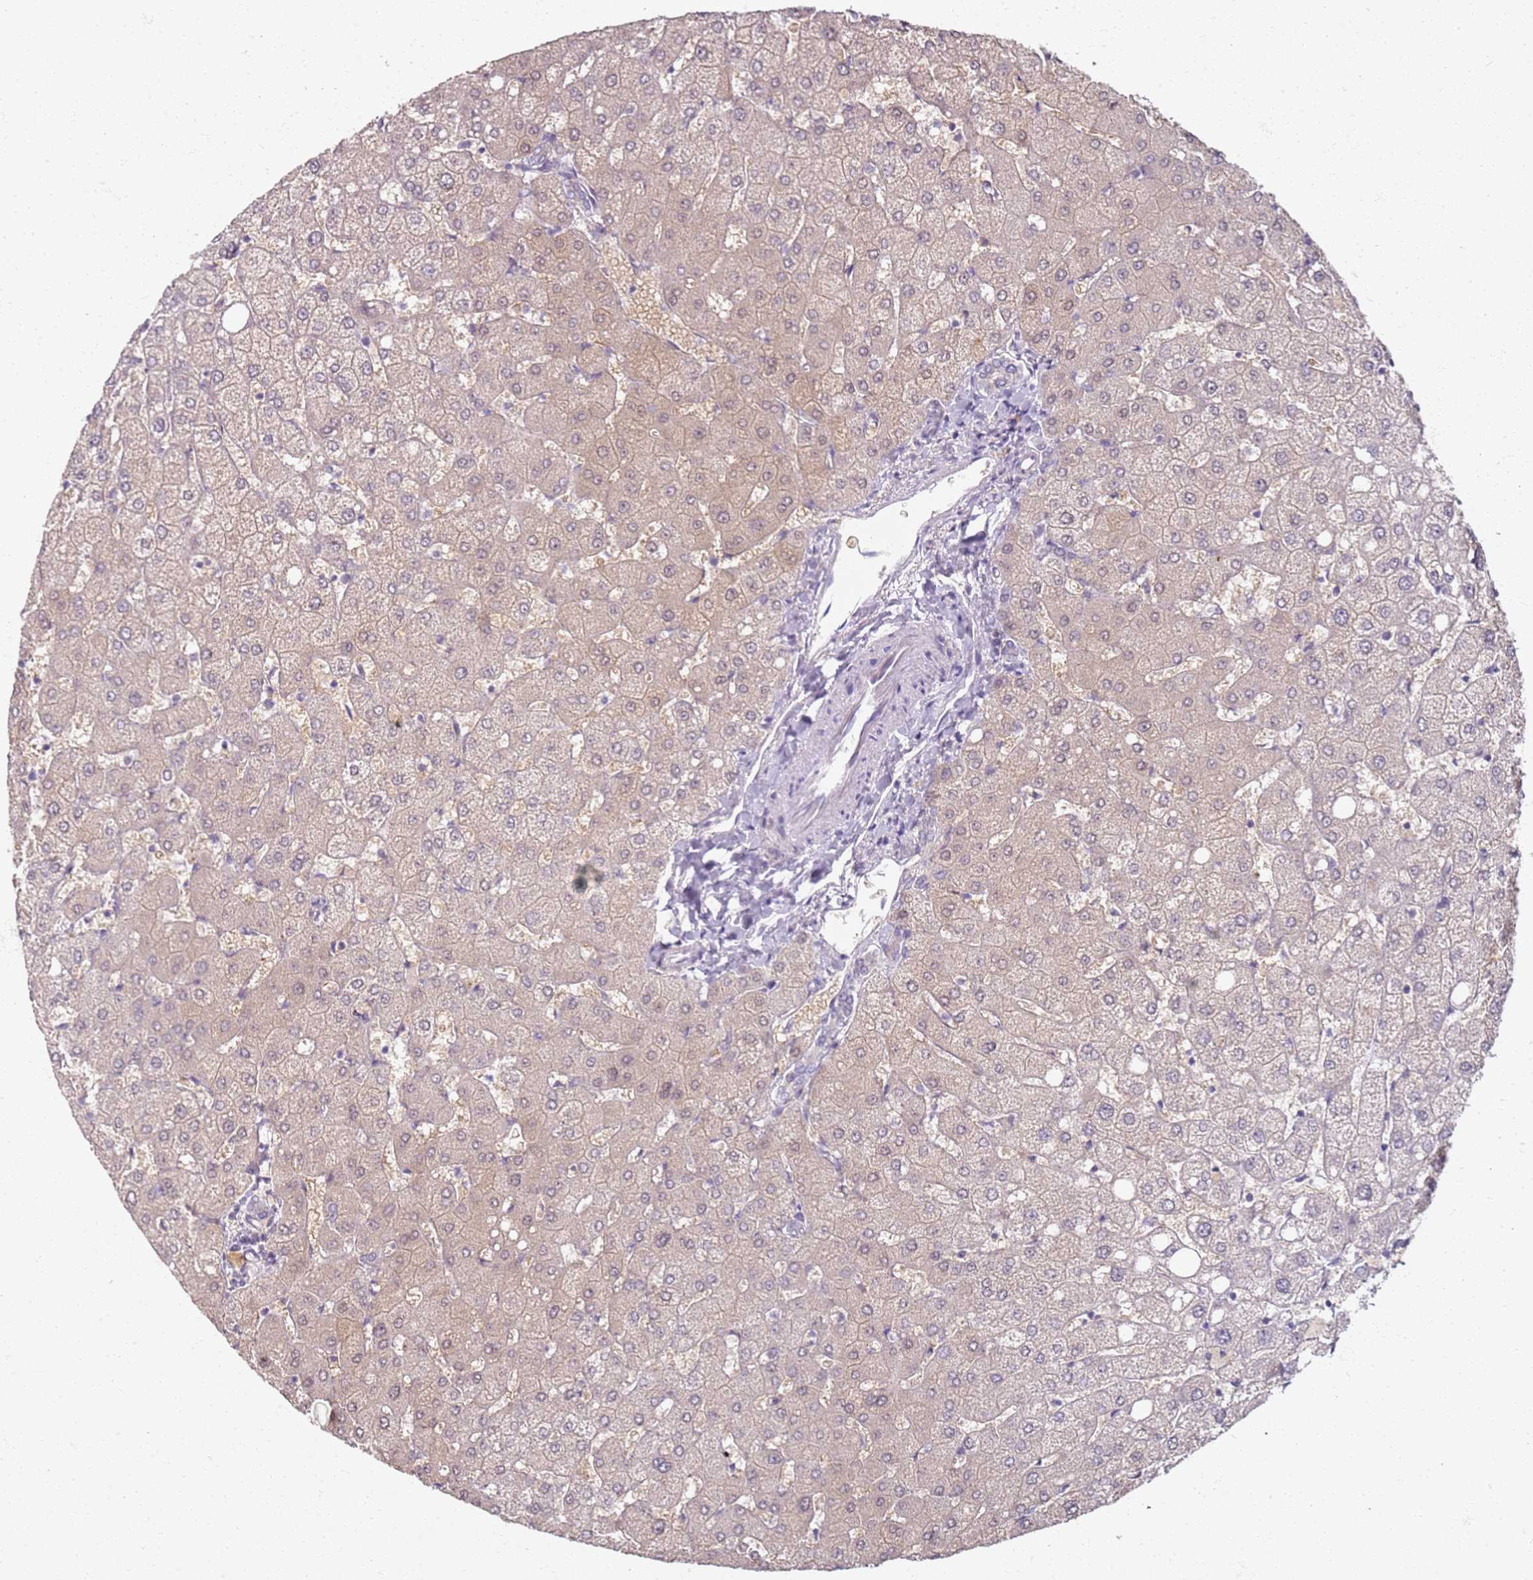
{"staining": {"intensity": "negative", "quantity": "none", "location": "none"}, "tissue": "liver", "cell_type": "Cholangiocytes", "image_type": "normal", "snomed": [{"axis": "morphology", "description": "Normal tissue, NOS"}, {"axis": "topography", "description": "Liver"}], "caption": "High power microscopy micrograph of an immunohistochemistry image of benign liver, revealing no significant staining in cholangiocytes.", "gene": "CD40LG", "patient": {"sex": "female", "age": 54}}